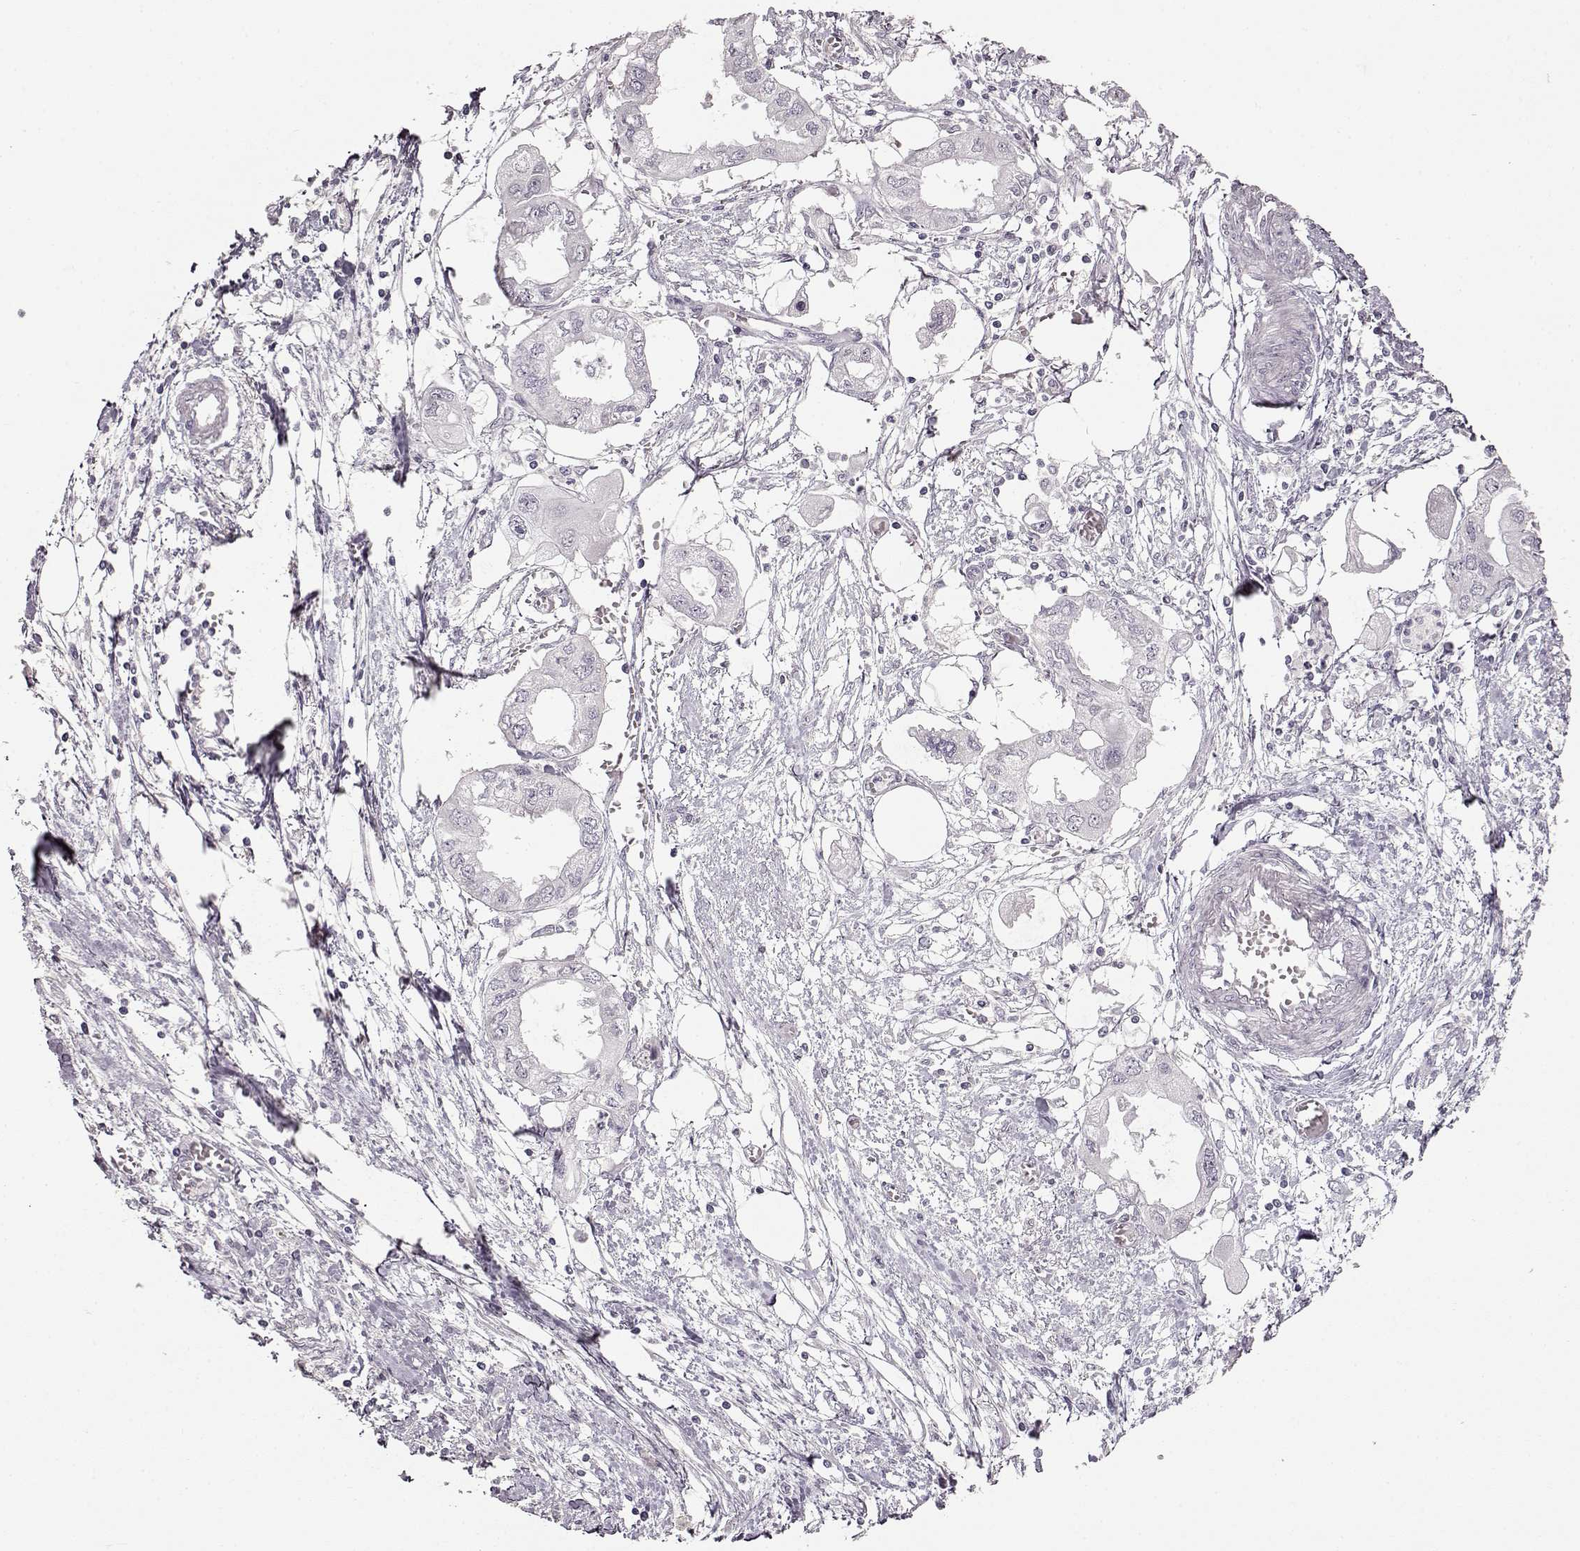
{"staining": {"intensity": "negative", "quantity": "none", "location": "none"}, "tissue": "endometrial cancer", "cell_type": "Tumor cells", "image_type": "cancer", "snomed": [{"axis": "morphology", "description": "Adenocarcinoma, NOS"}, {"axis": "morphology", "description": "Adenocarcinoma, metastatic, NOS"}, {"axis": "topography", "description": "Adipose tissue"}, {"axis": "topography", "description": "Endometrium"}], "caption": "Immunohistochemical staining of human endometrial cancer (adenocarcinoma) reveals no significant expression in tumor cells.", "gene": "FSHB", "patient": {"sex": "female", "age": 67}}